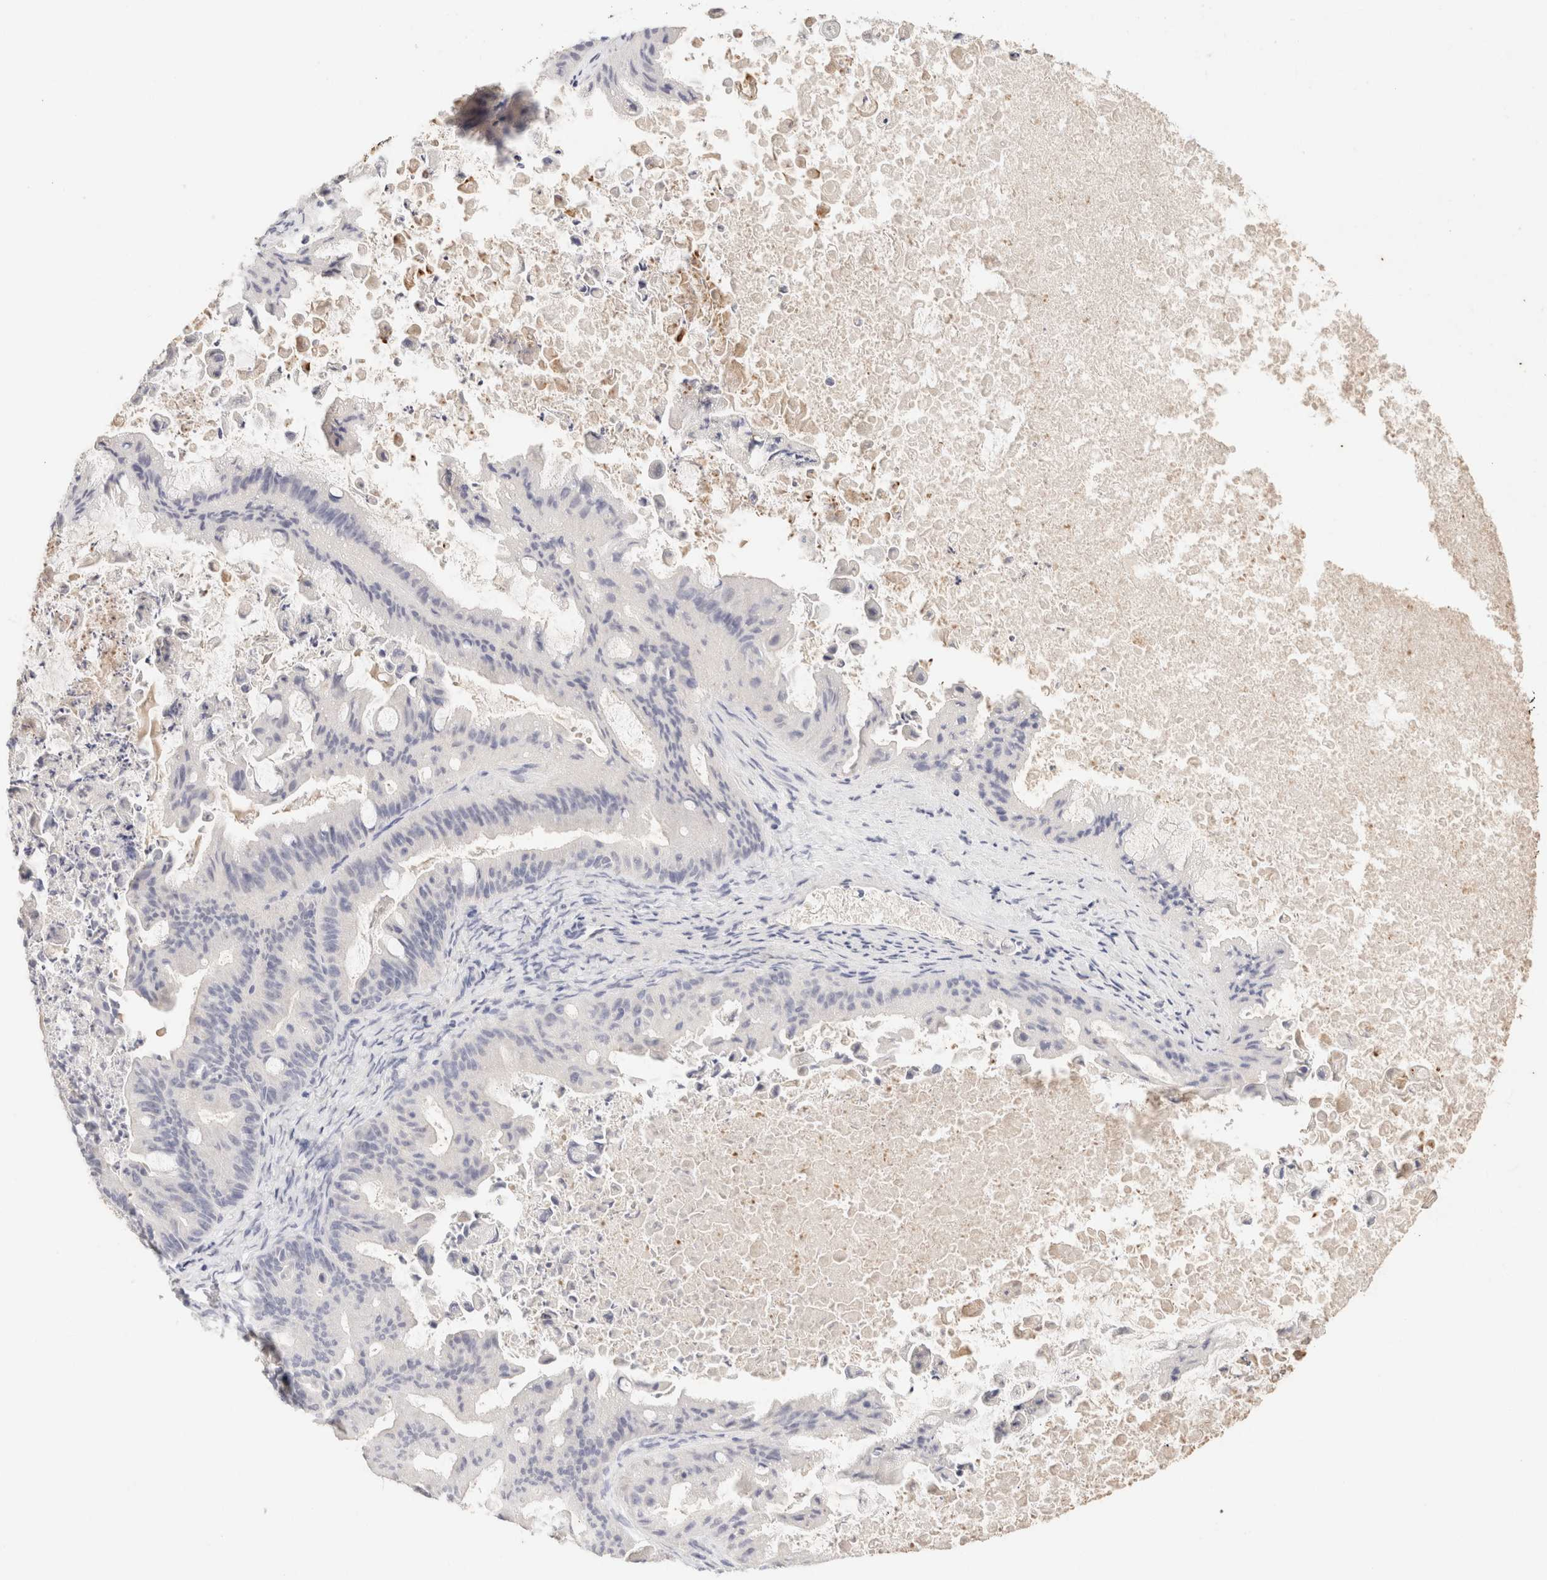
{"staining": {"intensity": "negative", "quantity": "none", "location": "none"}, "tissue": "ovarian cancer", "cell_type": "Tumor cells", "image_type": "cancer", "snomed": [{"axis": "morphology", "description": "Cystadenocarcinoma, mucinous, NOS"}, {"axis": "topography", "description": "Ovary"}], "caption": "Immunohistochemistry of ovarian mucinous cystadenocarcinoma reveals no staining in tumor cells.", "gene": "SCGB2A2", "patient": {"sex": "female", "age": 37}}